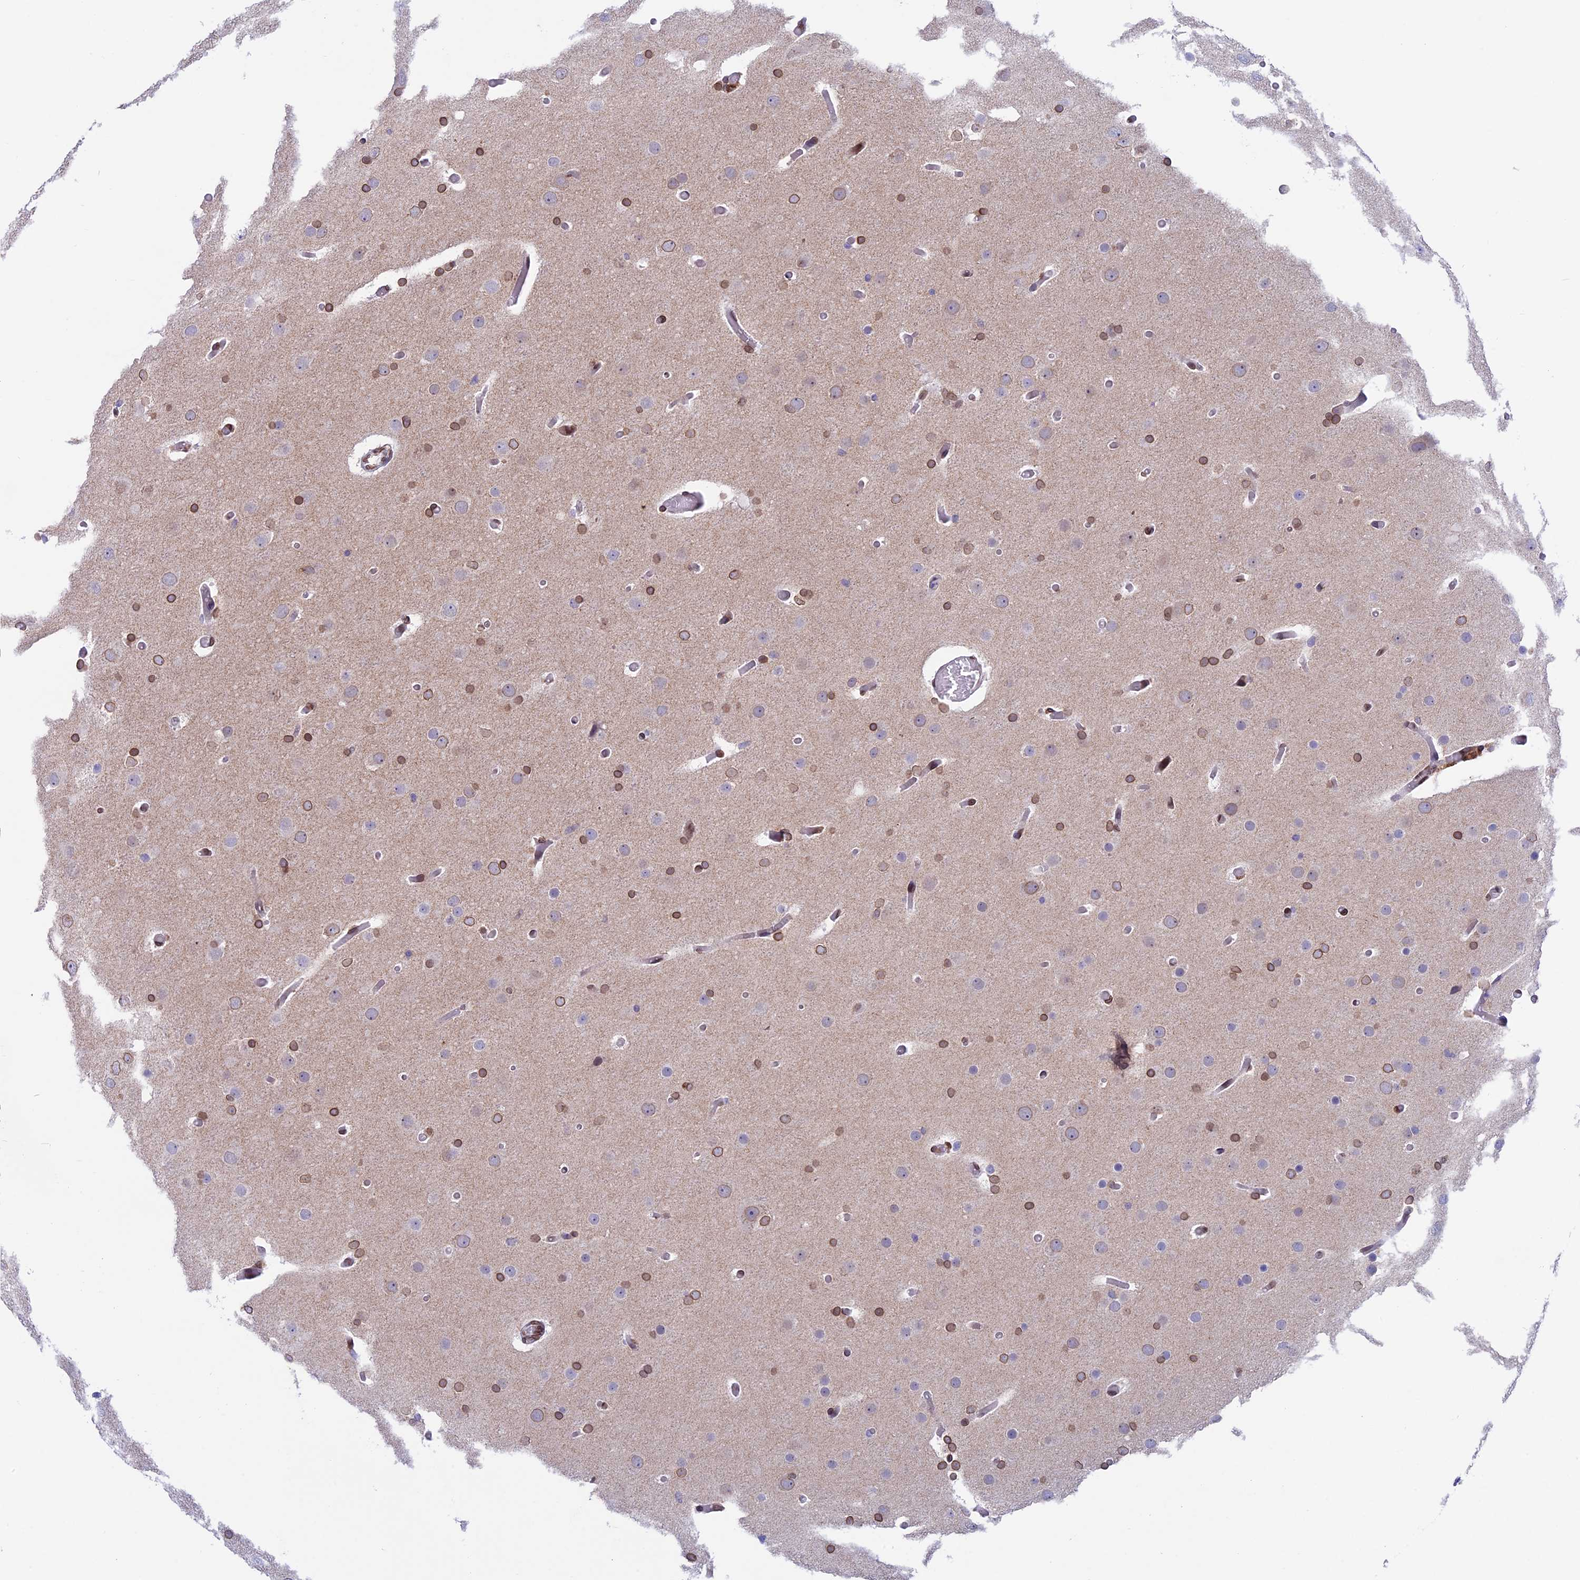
{"staining": {"intensity": "moderate", "quantity": "25%-75%", "location": "cytoplasmic/membranous,nuclear"}, "tissue": "glioma", "cell_type": "Tumor cells", "image_type": "cancer", "snomed": [{"axis": "morphology", "description": "Glioma, malignant, High grade"}, {"axis": "topography", "description": "Cerebral cortex"}], "caption": "Immunohistochemical staining of human glioma exhibits moderate cytoplasmic/membranous and nuclear protein positivity in approximately 25%-75% of tumor cells.", "gene": "TMPRSS7", "patient": {"sex": "female", "age": 36}}